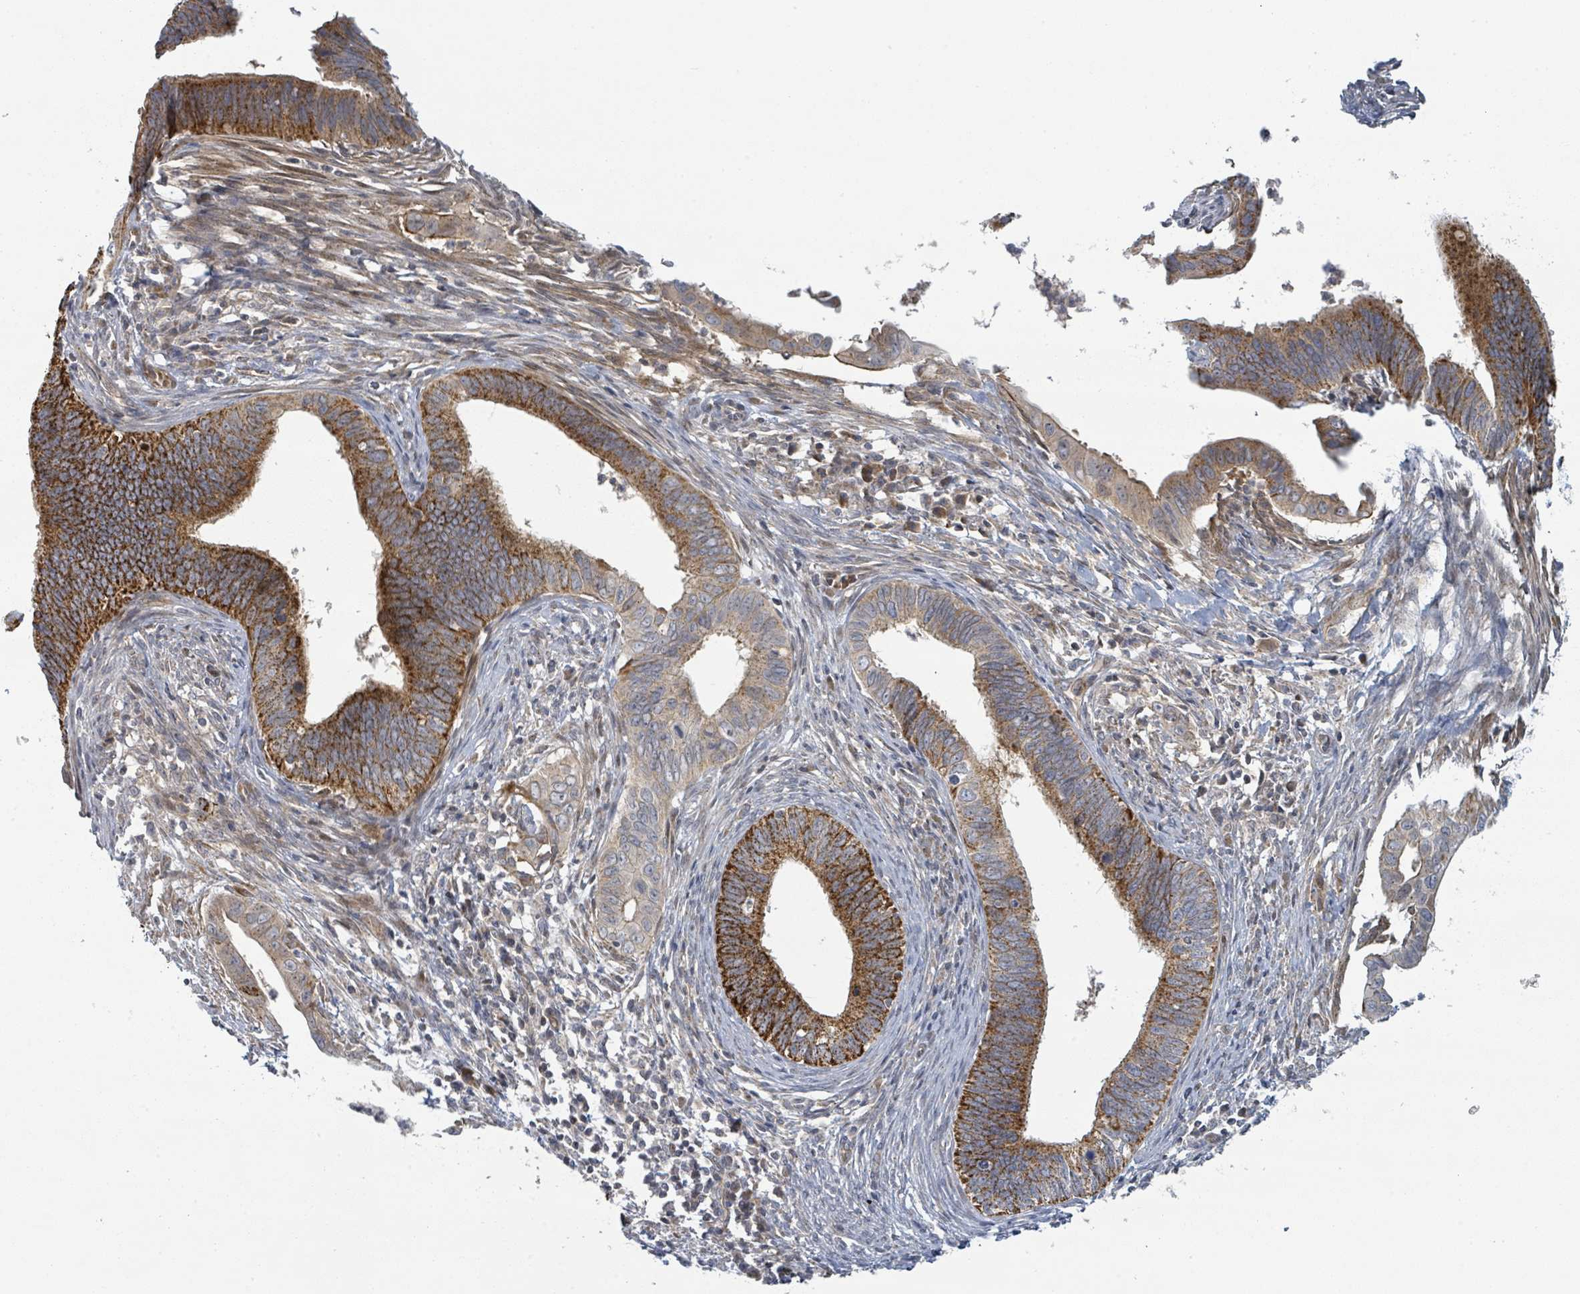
{"staining": {"intensity": "strong", "quantity": "25%-75%", "location": "cytoplasmic/membranous"}, "tissue": "cervical cancer", "cell_type": "Tumor cells", "image_type": "cancer", "snomed": [{"axis": "morphology", "description": "Adenocarcinoma, NOS"}, {"axis": "topography", "description": "Cervix"}], "caption": "High-magnification brightfield microscopy of adenocarcinoma (cervical) stained with DAB (brown) and counterstained with hematoxylin (blue). tumor cells exhibit strong cytoplasmic/membranous staining is appreciated in about25%-75% of cells.", "gene": "COL5A3", "patient": {"sex": "female", "age": 42}}